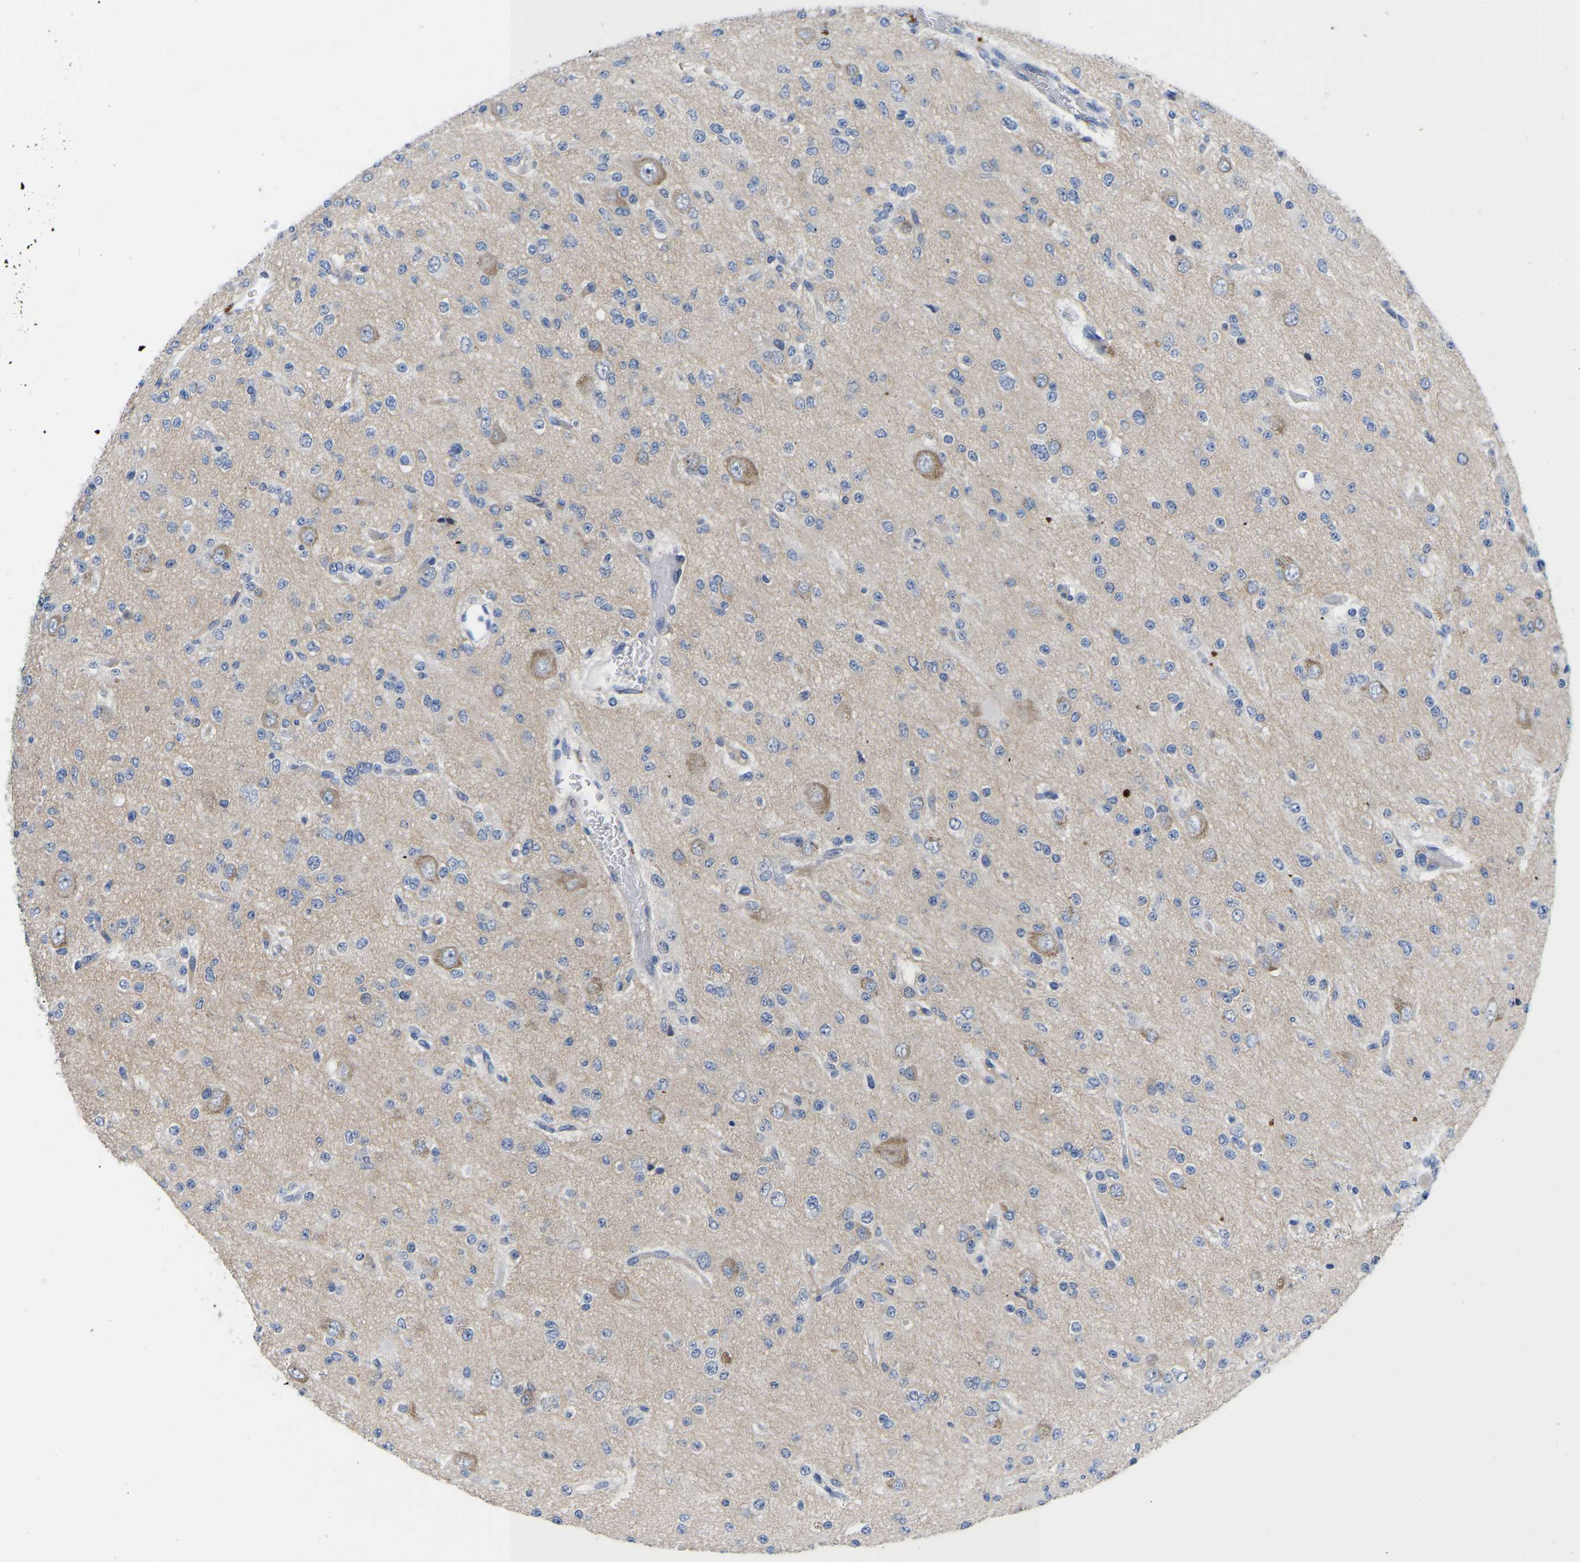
{"staining": {"intensity": "negative", "quantity": "none", "location": "none"}, "tissue": "glioma", "cell_type": "Tumor cells", "image_type": "cancer", "snomed": [{"axis": "morphology", "description": "Glioma, malignant, Low grade"}, {"axis": "topography", "description": "Brain"}], "caption": "Human glioma stained for a protein using immunohistochemistry demonstrates no staining in tumor cells.", "gene": "ABCA10", "patient": {"sex": "male", "age": 38}}